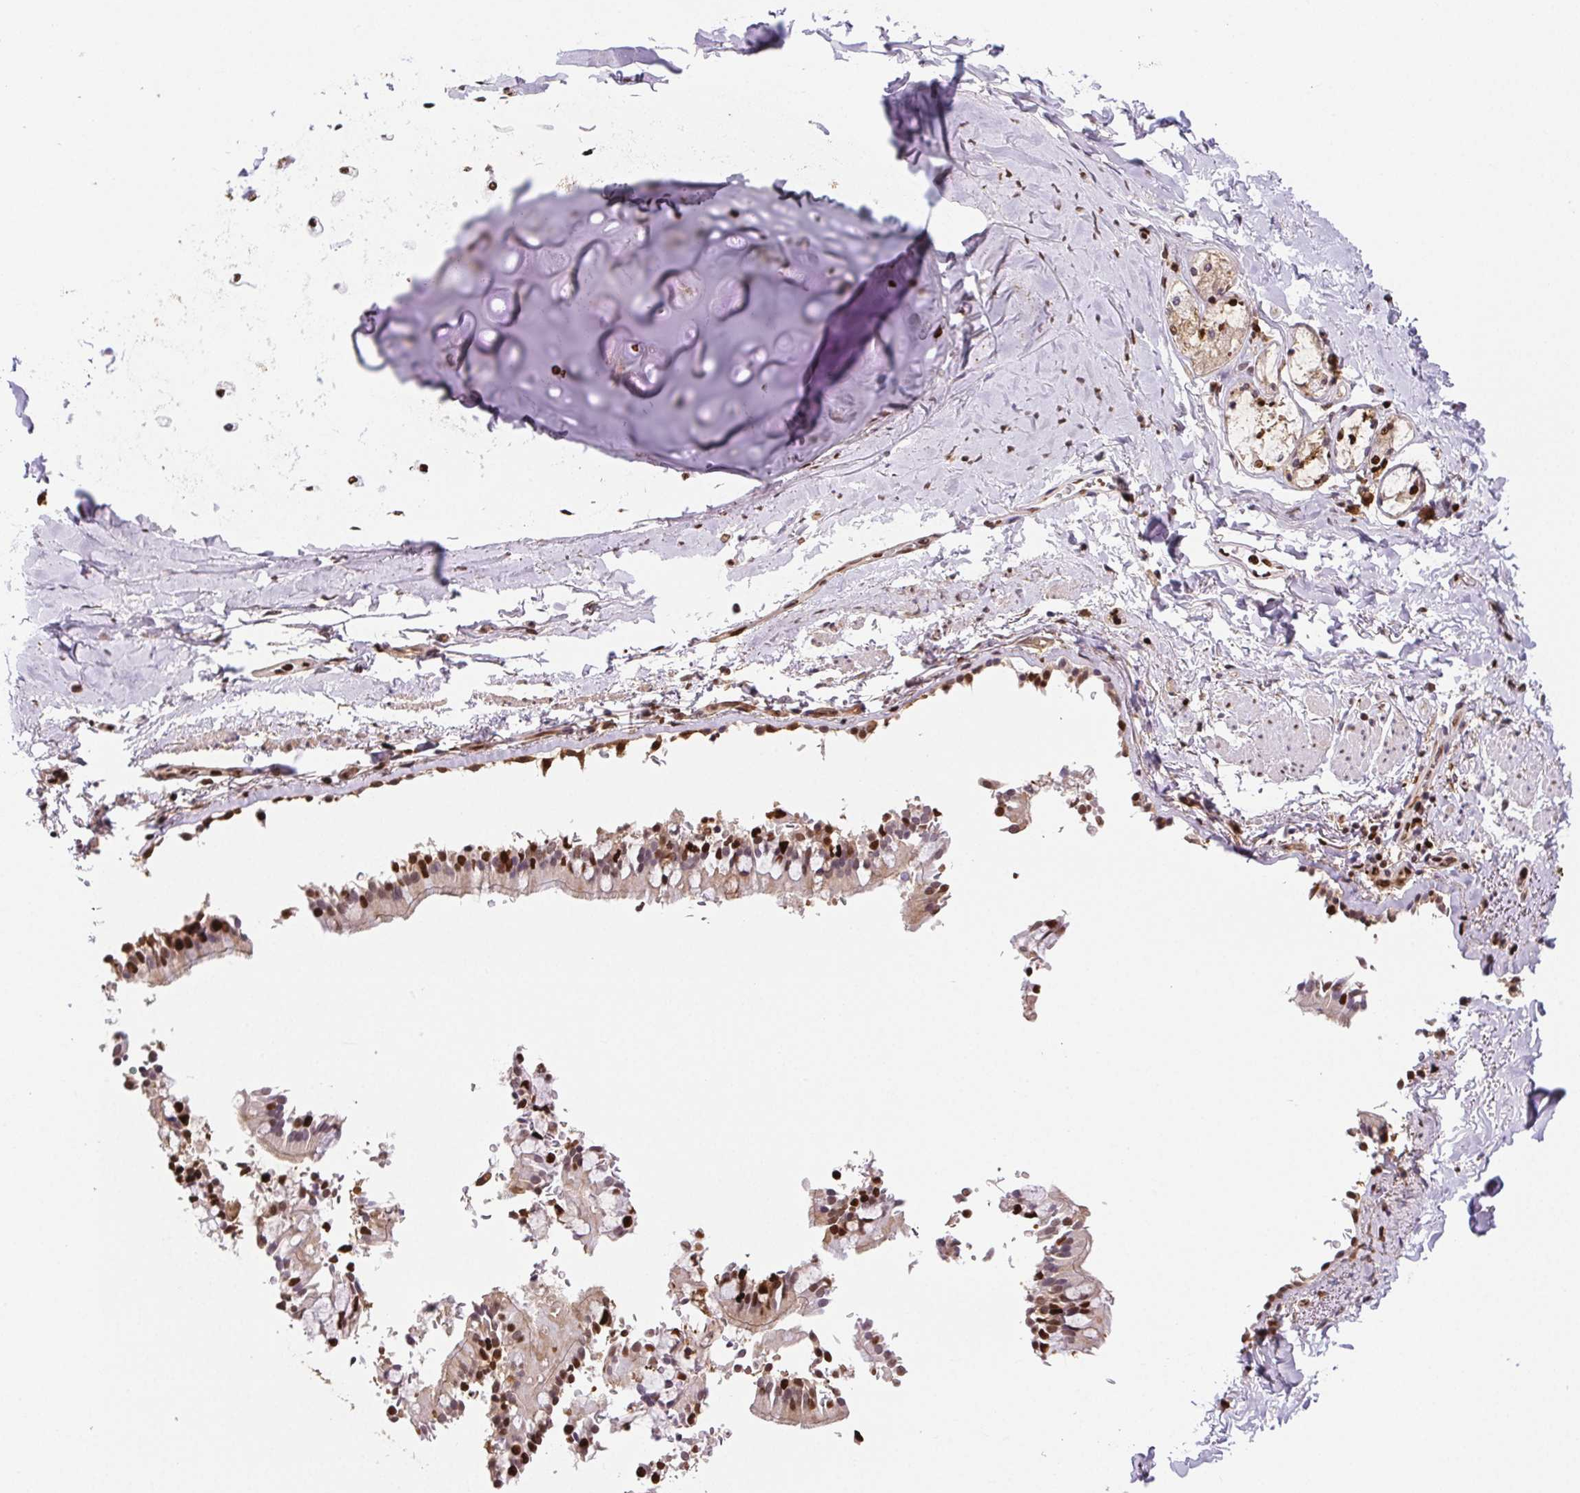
{"staining": {"intensity": "negative", "quantity": "none", "location": "none"}, "tissue": "soft tissue", "cell_type": "Chondrocytes", "image_type": "normal", "snomed": [{"axis": "morphology", "description": "Normal tissue, NOS"}, {"axis": "topography", "description": "Cartilage tissue"}, {"axis": "topography", "description": "Bronchus"}, {"axis": "topography", "description": "Peripheral nerve tissue"}], "caption": "An image of human soft tissue is negative for staining in chondrocytes.", "gene": "SETSIP", "patient": {"sex": "male", "age": 67}}